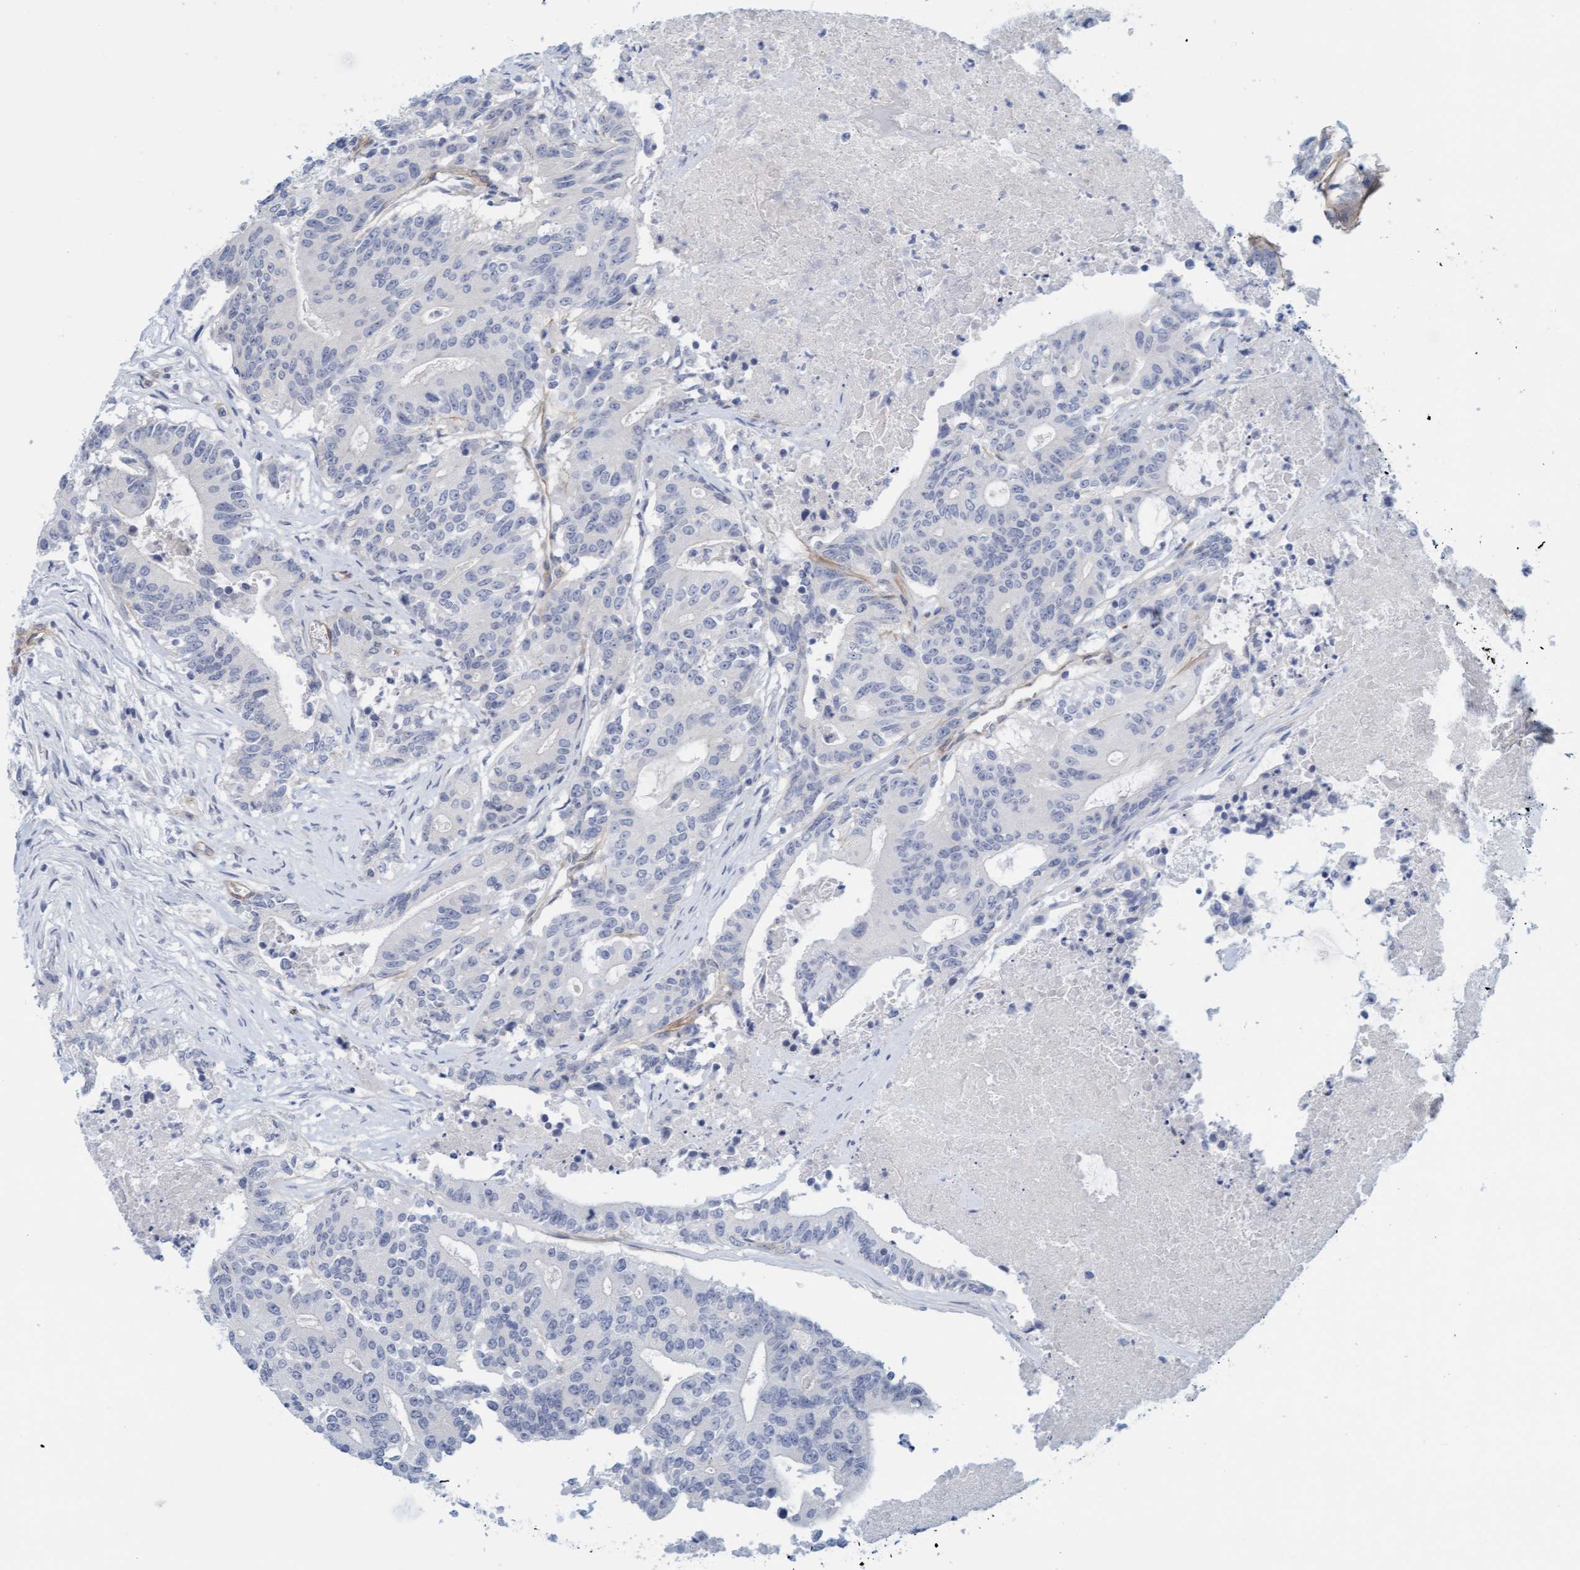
{"staining": {"intensity": "negative", "quantity": "none", "location": "none"}, "tissue": "colorectal cancer", "cell_type": "Tumor cells", "image_type": "cancer", "snomed": [{"axis": "morphology", "description": "Adenocarcinoma, NOS"}, {"axis": "topography", "description": "Colon"}], "caption": "Tumor cells show no significant protein positivity in adenocarcinoma (colorectal).", "gene": "TSTD2", "patient": {"sex": "female", "age": 77}}